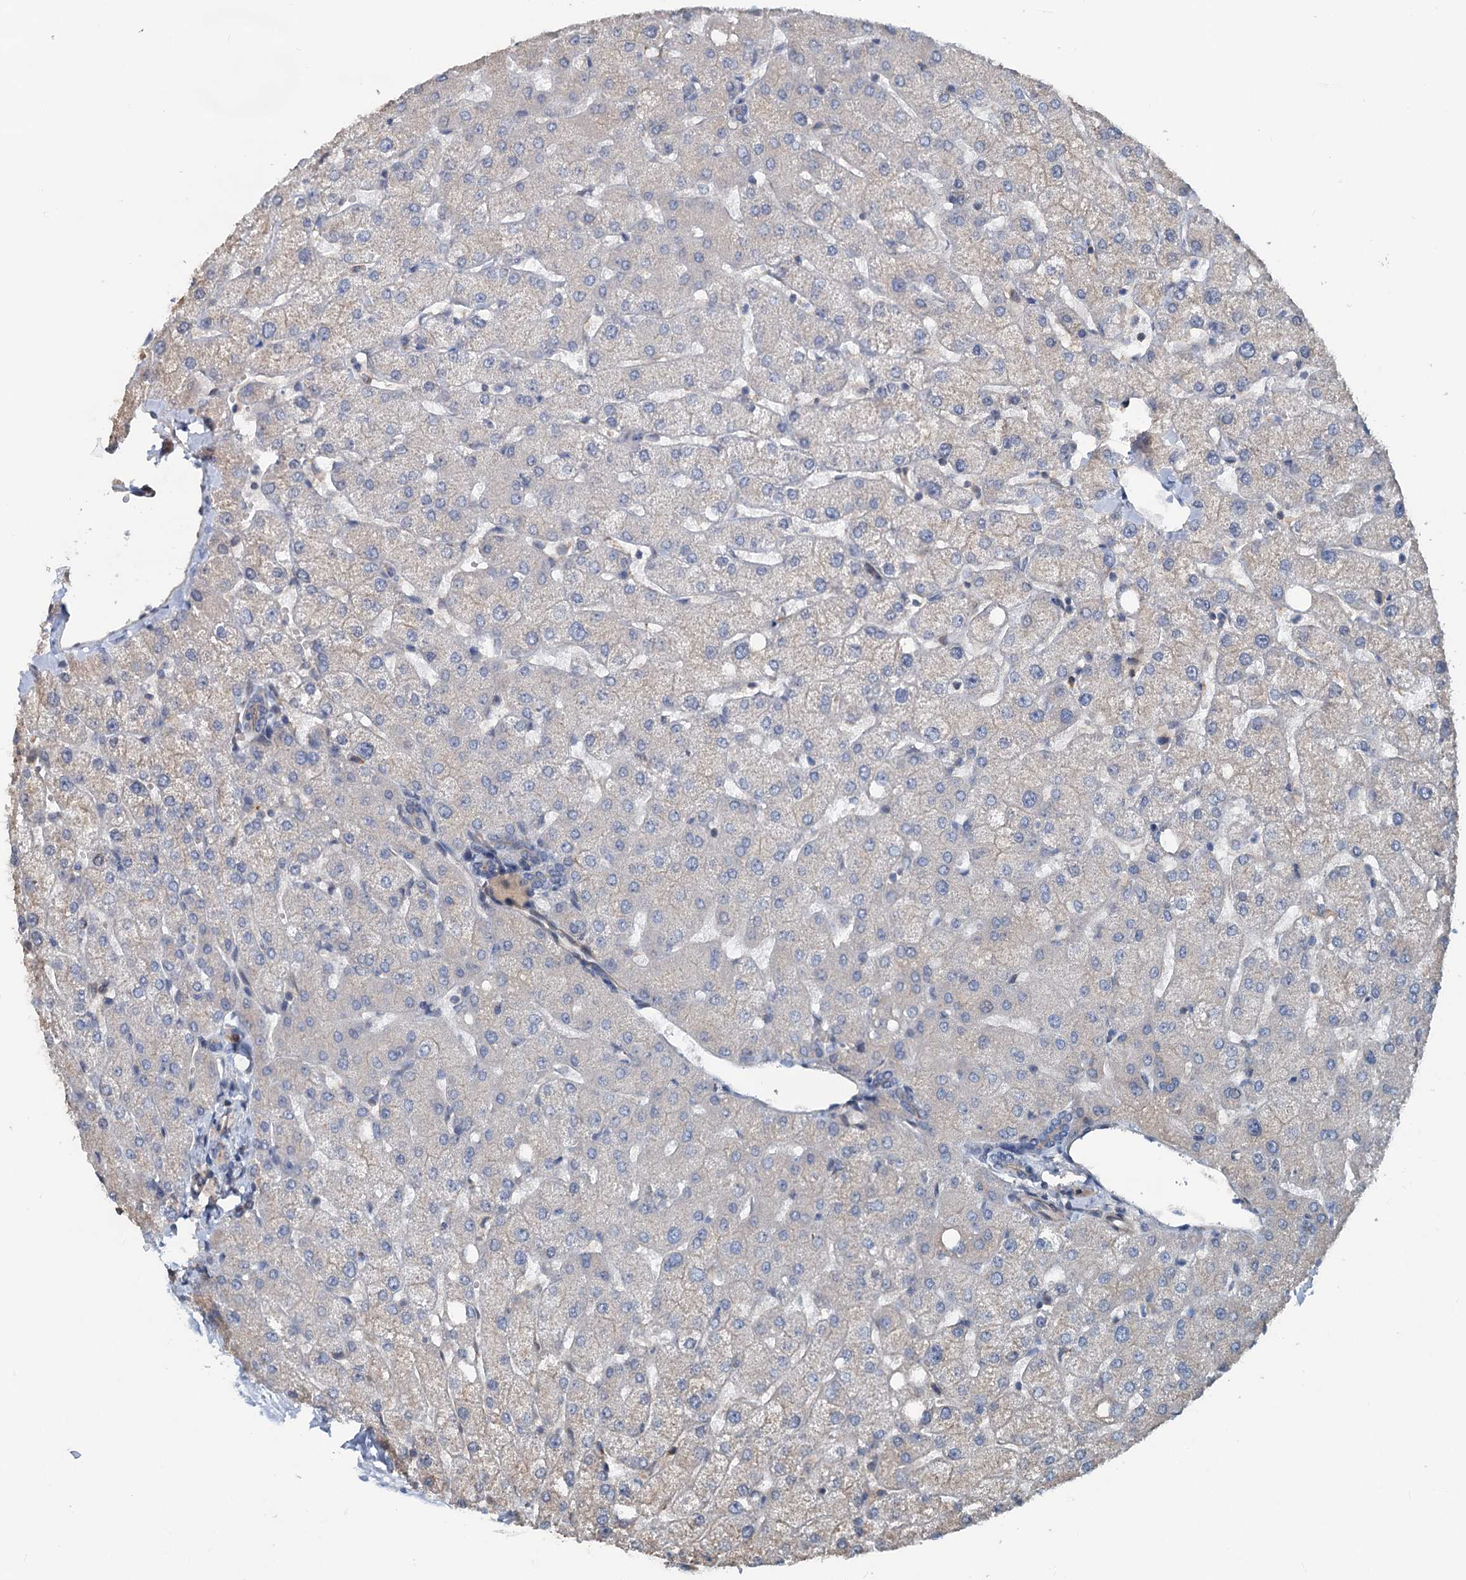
{"staining": {"intensity": "negative", "quantity": "none", "location": "none"}, "tissue": "liver", "cell_type": "Cholangiocytes", "image_type": "normal", "snomed": [{"axis": "morphology", "description": "Normal tissue, NOS"}, {"axis": "topography", "description": "Liver"}], "caption": "A high-resolution image shows immunohistochemistry (IHC) staining of normal liver, which displays no significant positivity in cholangiocytes.", "gene": "TEDC1", "patient": {"sex": "female", "age": 54}}